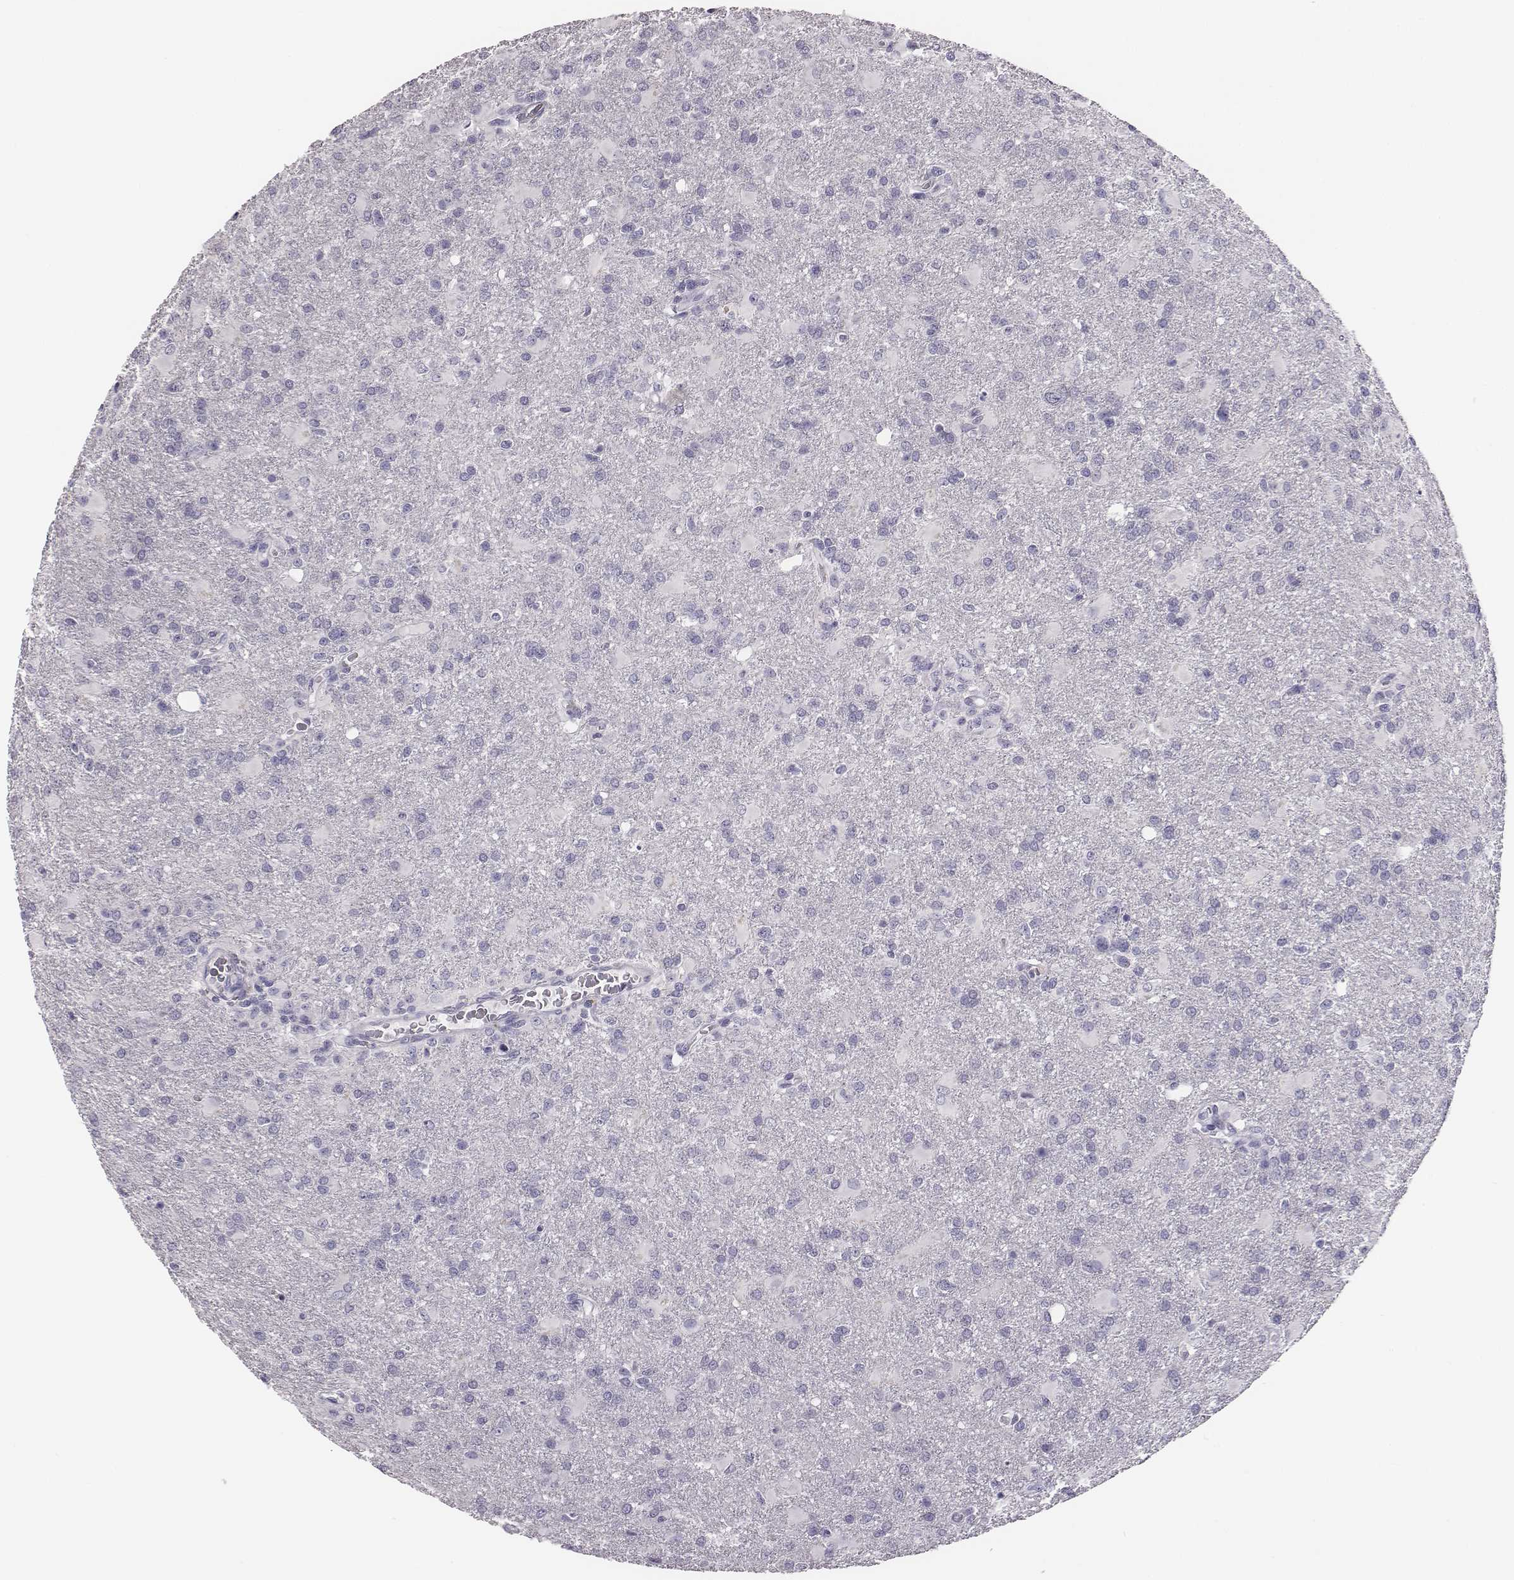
{"staining": {"intensity": "negative", "quantity": "none", "location": "none"}, "tissue": "glioma", "cell_type": "Tumor cells", "image_type": "cancer", "snomed": [{"axis": "morphology", "description": "Glioma, malignant, High grade"}, {"axis": "topography", "description": "Brain"}], "caption": "Image shows no significant protein staining in tumor cells of glioma.", "gene": "GUCA1A", "patient": {"sex": "male", "age": 68}}